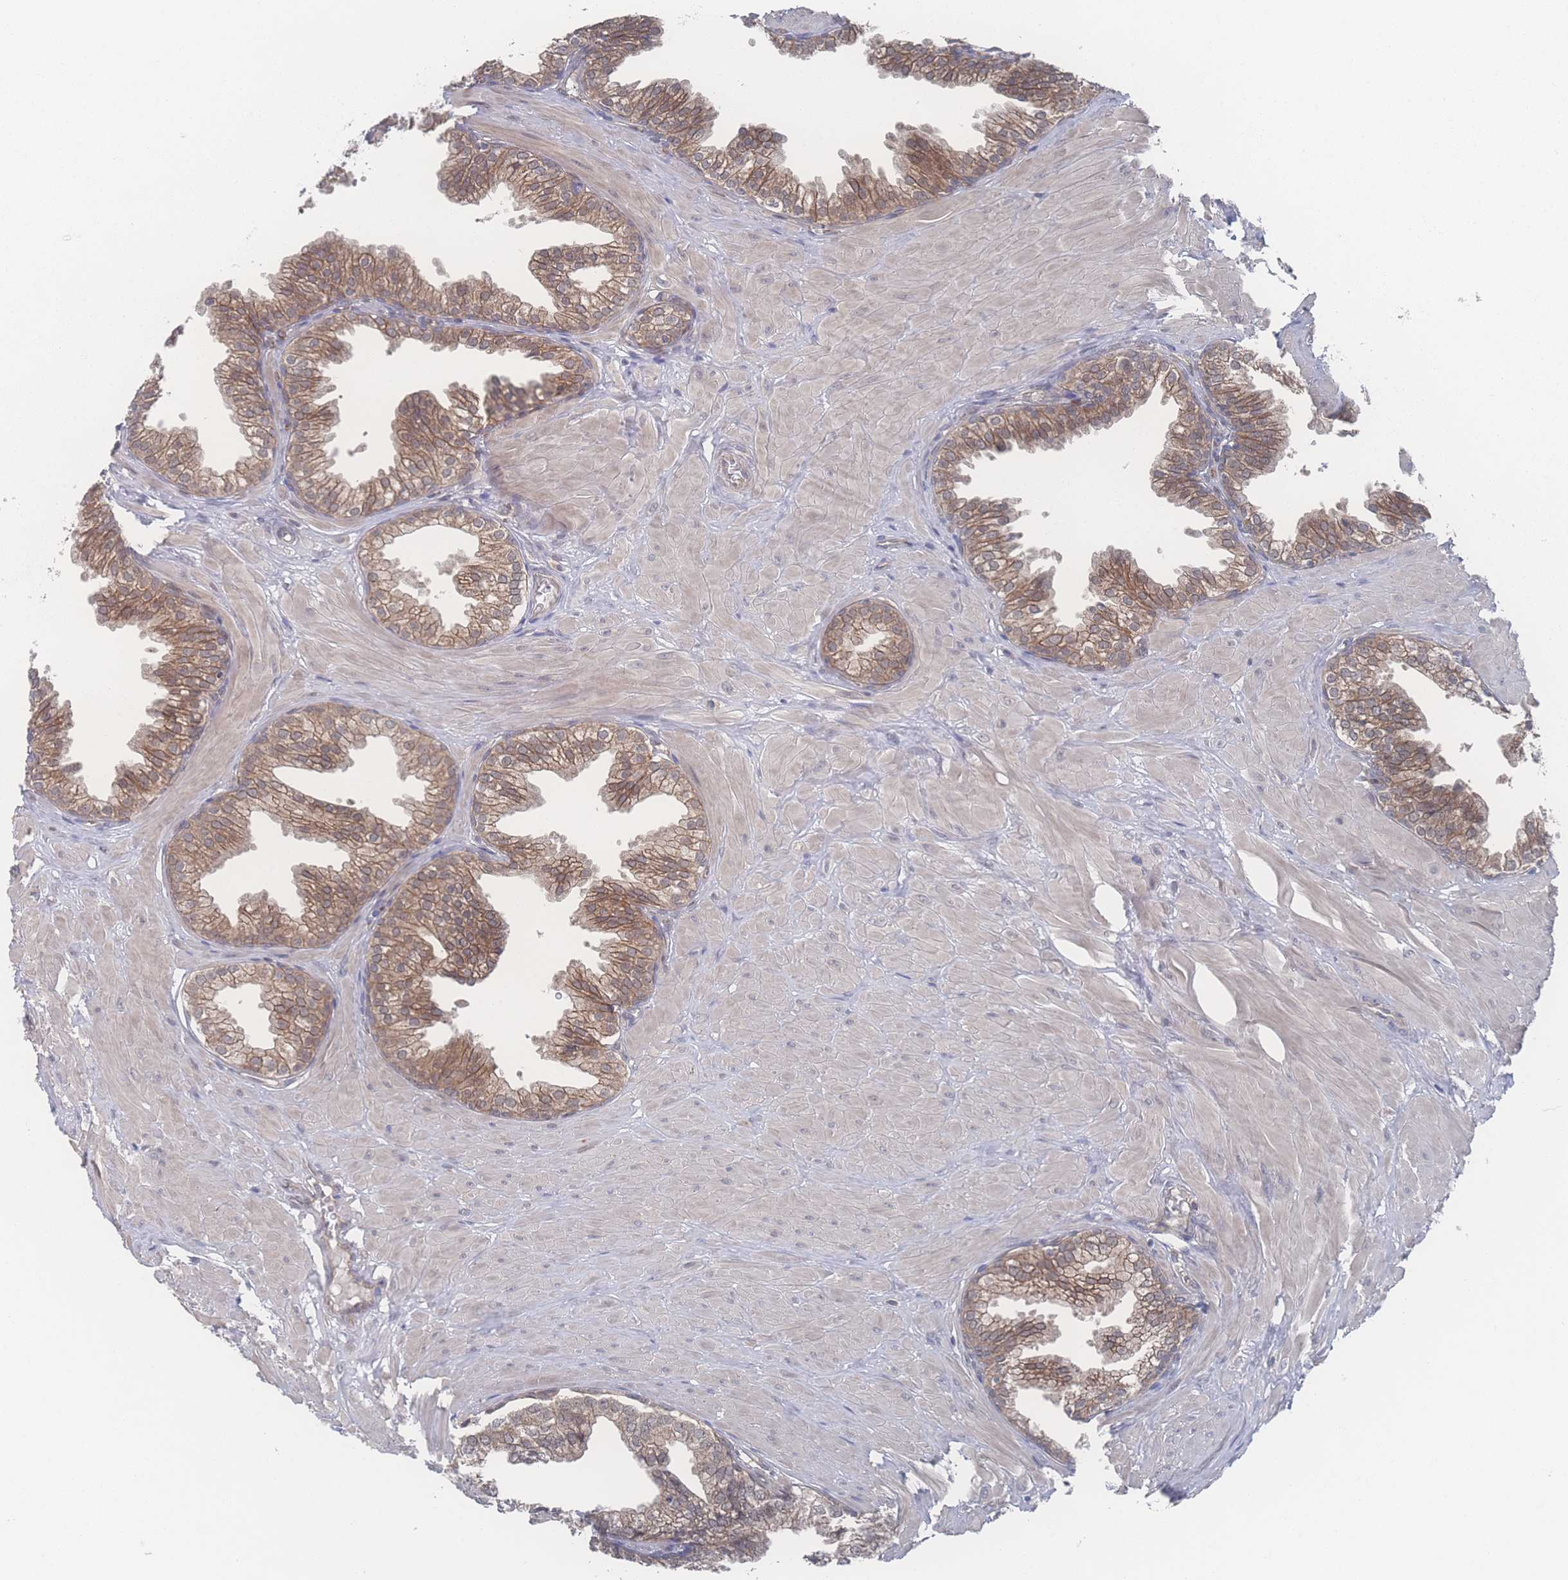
{"staining": {"intensity": "moderate", "quantity": ">75%", "location": "cytoplasmic/membranous"}, "tissue": "prostate", "cell_type": "Glandular cells", "image_type": "normal", "snomed": [{"axis": "morphology", "description": "Normal tissue, NOS"}, {"axis": "topography", "description": "Prostate"}, {"axis": "topography", "description": "Peripheral nerve tissue"}], "caption": "Human prostate stained for a protein (brown) demonstrates moderate cytoplasmic/membranous positive staining in approximately >75% of glandular cells.", "gene": "NBEAL1", "patient": {"sex": "male", "age": 55}}